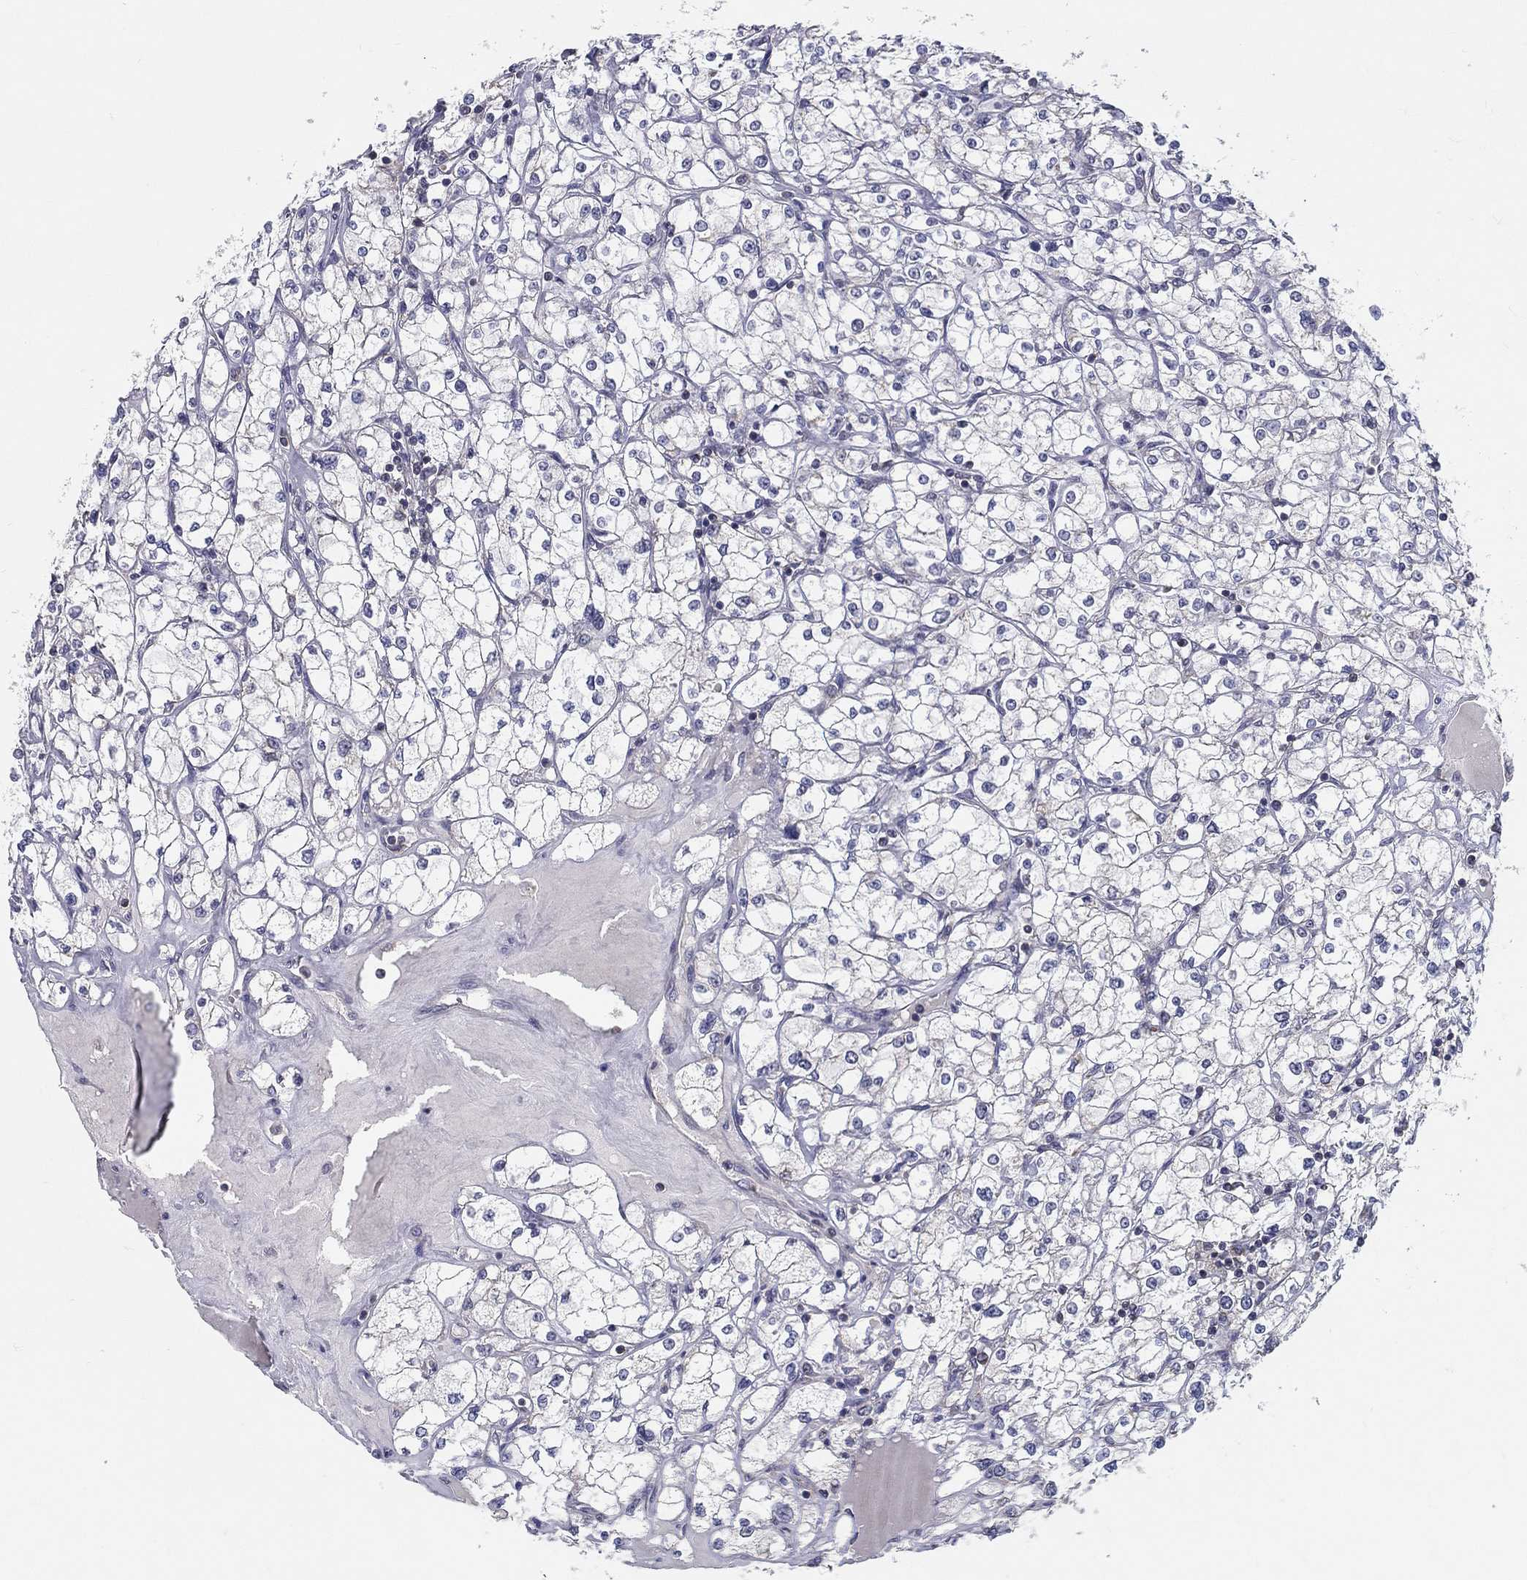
{"staining": {"intensity": "negative", "quantity": "none", "location": "none"}, "tissue": "renal cancer", "cell_type": "Tumor cells", "image_type": "cancer", "snomed": [{"axis": "morphology", "description": "Adenocarcinoma, NOS"}, {"axis": "topography", "description": "Kidney"}], "caption": "DAB (3,3'-diaminobenzidine) immunohistochemical staining of human renal adenocarcinoma shows no significant positivity in tumor cells.", "gene": "PCSK1", "patient": {"sex": "male", "age": 67}}